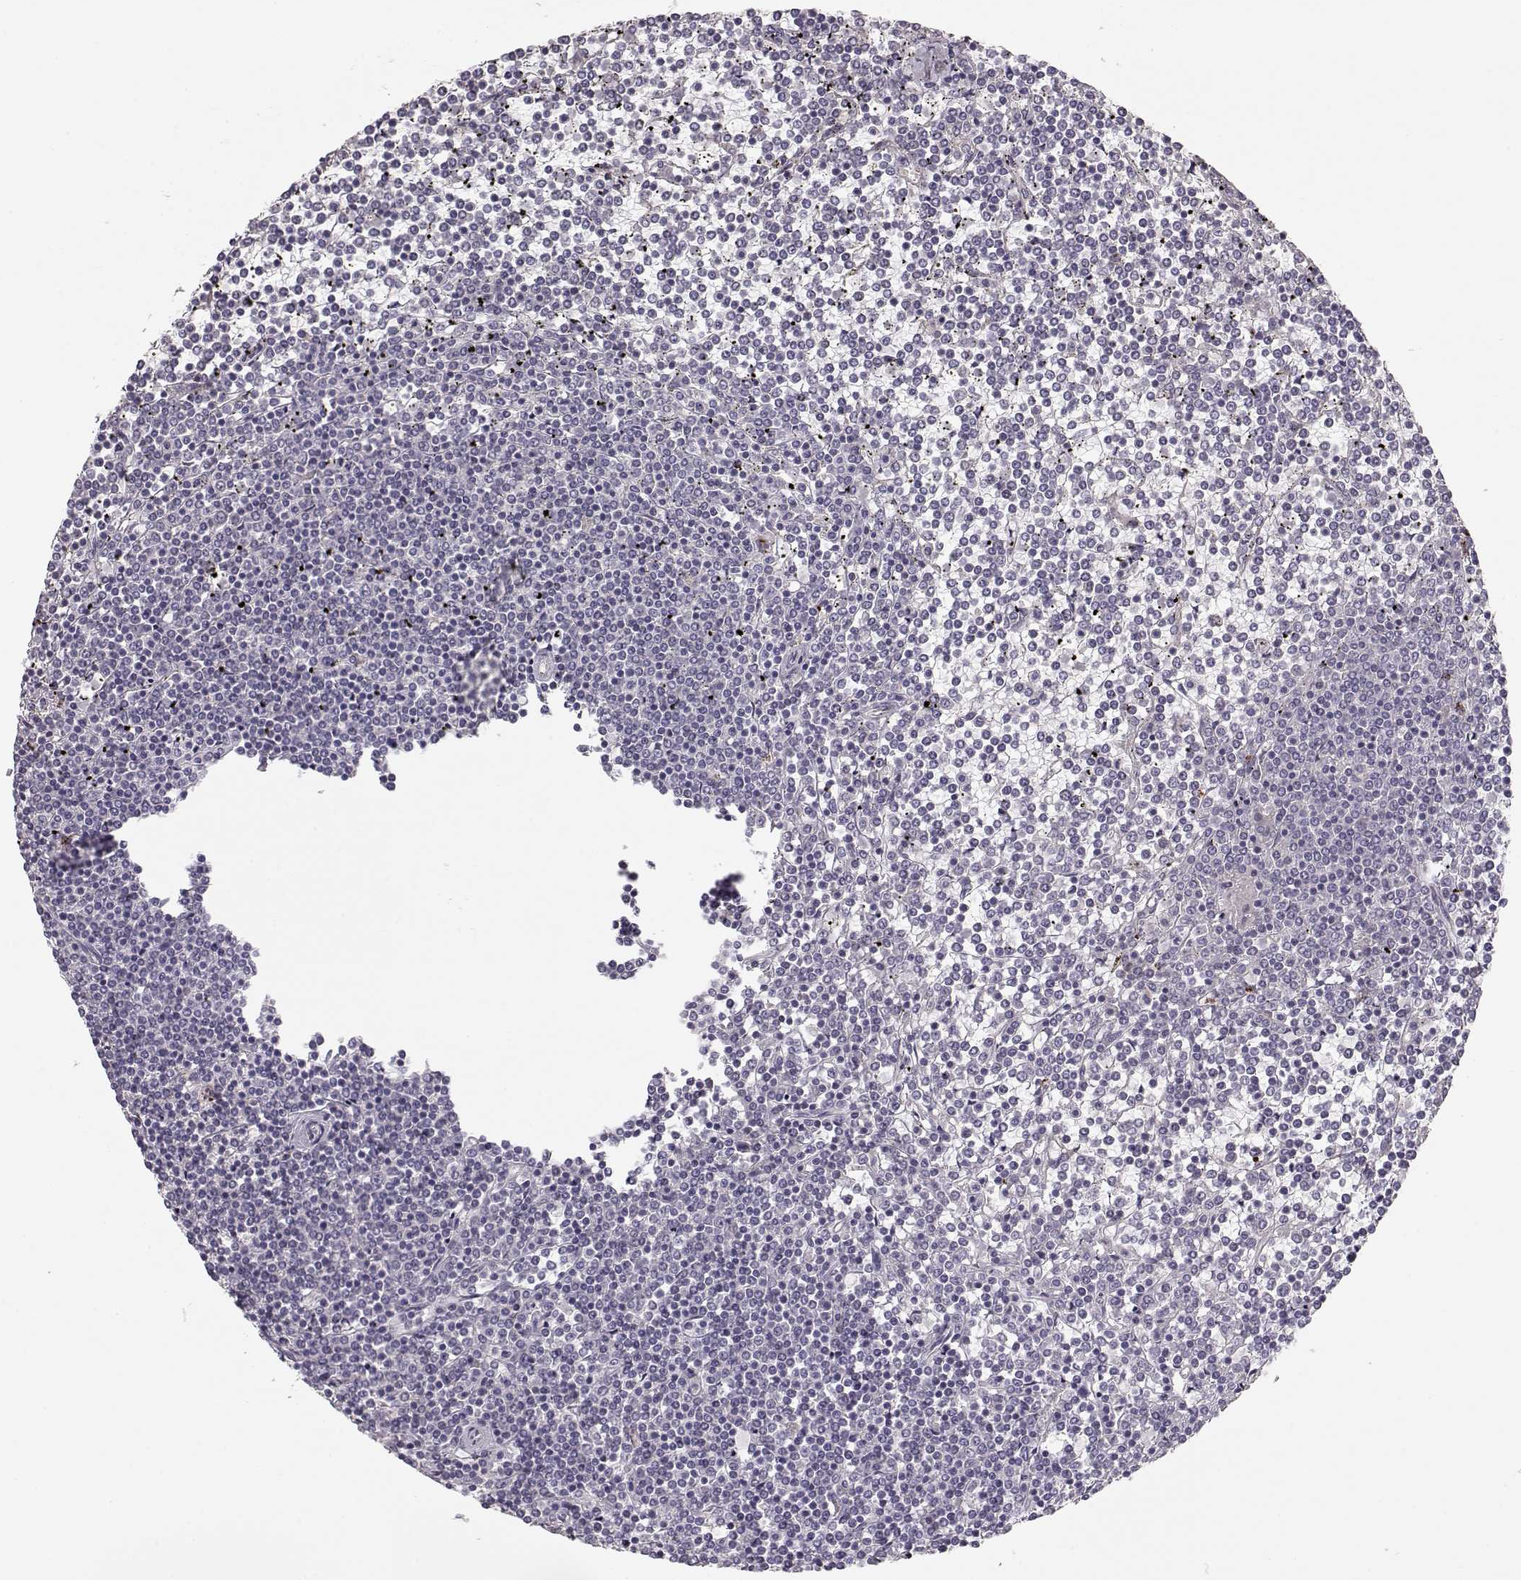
{"staining": {"intensity": "negative", "quantity": "none", "location": "none"}, "tissue": "lymphoma", "cell_type": "Tumor cells", "image_type": "cancer", "snomed": [{"axis": "morphology", "description": "Malignant lymphoma, non-Hodgkin's type, Low grade"}, {"axis": "topography", "description": "Spleen"}], "caption": "Low-grade malignant lymphoma, non-Hodgkin's type was stained to show a protein in brown. There is no significant positivity in tumor cells. (Immunohistochemistry, brightfield microscopy, high magnification).", "gene": "ARHGAP8", "patient": {"sex": "female", "age": 19}}